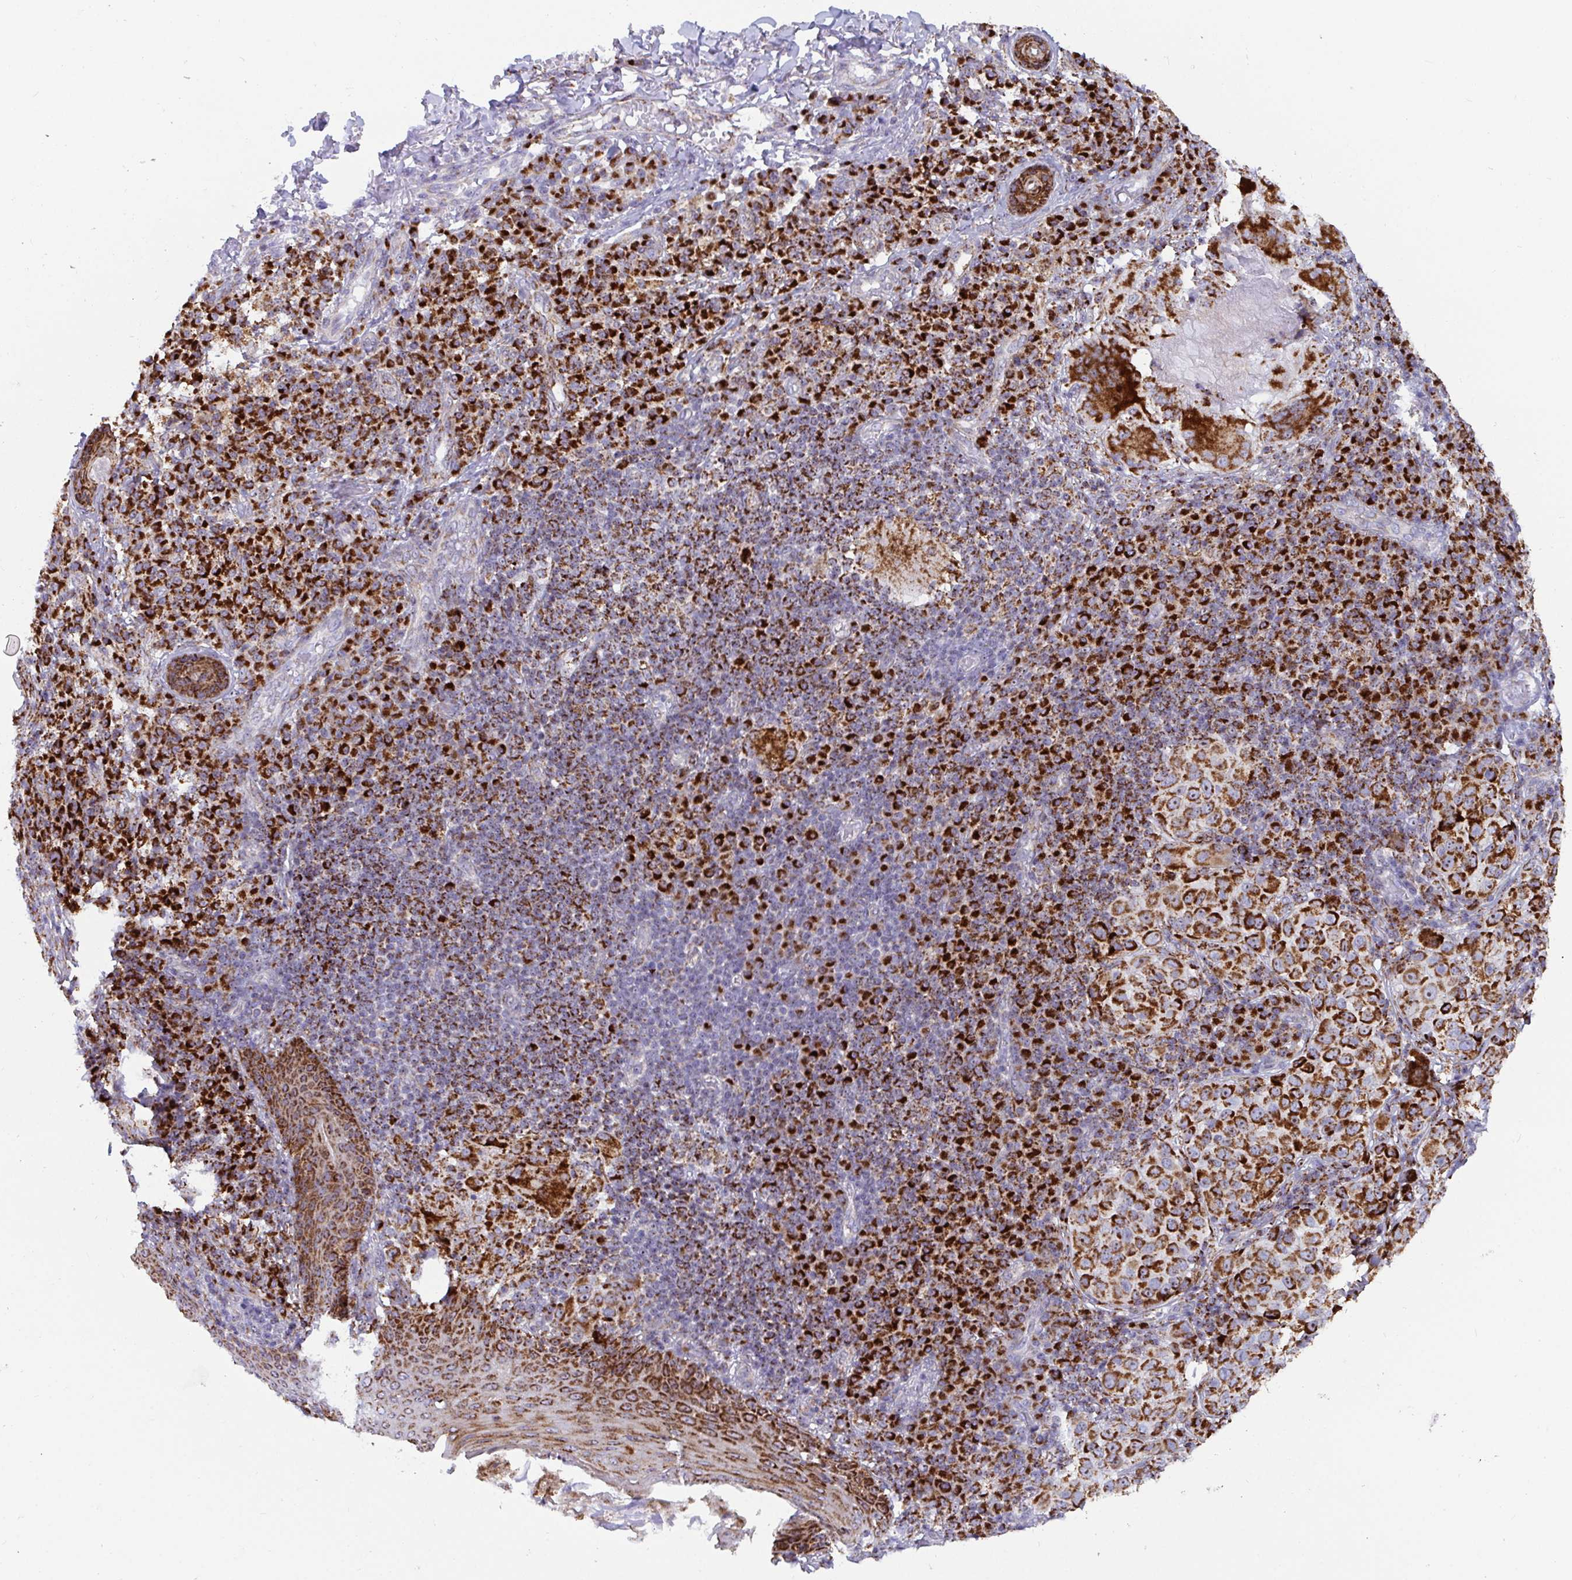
{"staining": {"intensity": "strong", "quantity": ">75%", "location": "cytoplasmic/membranous"}, "tissue": "melanoma", "cell_type": "Tumor cells", "image_type": "cancer", "snomed": [{"axis": "morphology", "description": "Malignant melanoma, NOS"}, {"axis": "topography", "description": "Skin"}], "caption": "Human melanoma stained for a protein (brown) shows strong cytoplasmic/membranous positive staining in about >75% of tumor cells.", "gene": "ATP5MJ", "patient": {"sex": "male", "age": 38}}